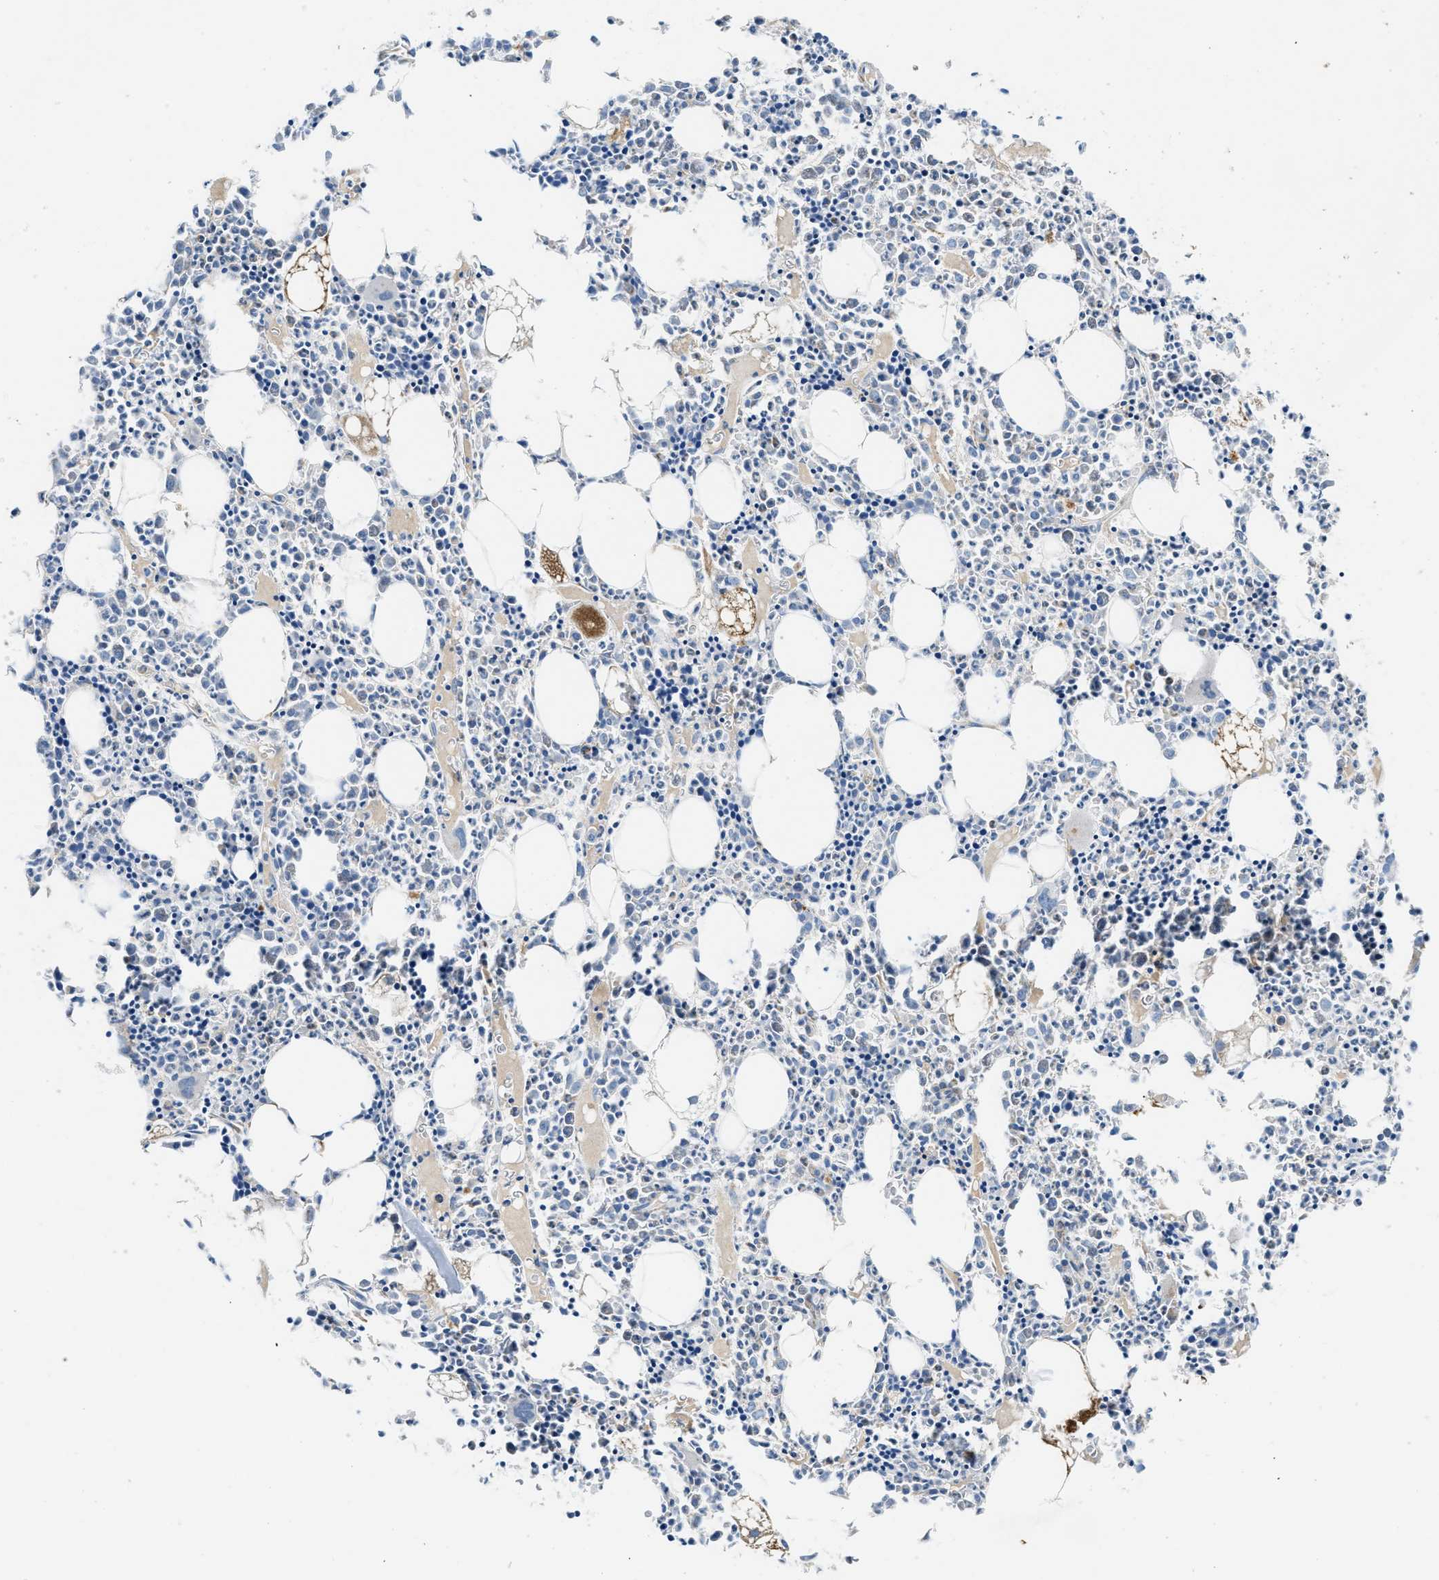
{"staining": {"intensity": "moderate", "quantity": "25%-75%", "location": "cytoplasmic/membranous"}, "tissue": "bone marrow", "cell_type": "Hematopoietic cells", "image_type": "normal", "snomed": [{"axis": "morphology", "description": "Normal tissue, NOS"}, {"axis": "morphology", "description": "Inflammation, NOS"}, {"axis": "topography", "description": "Bone marrow"}], "caption": "A medium amount of moderate cytoplasmic/membranous staining is appreciated in about 25%-75% of hematopoietic cells in normal bone marrow. The staining was performed using DAB to visualize the protein expression in brown, while the nuclei were stained in blue with hematoxylin (Magnification: 20x).", "gene": "ACADVL", "patient": {"sex": "female", "age": 40}}